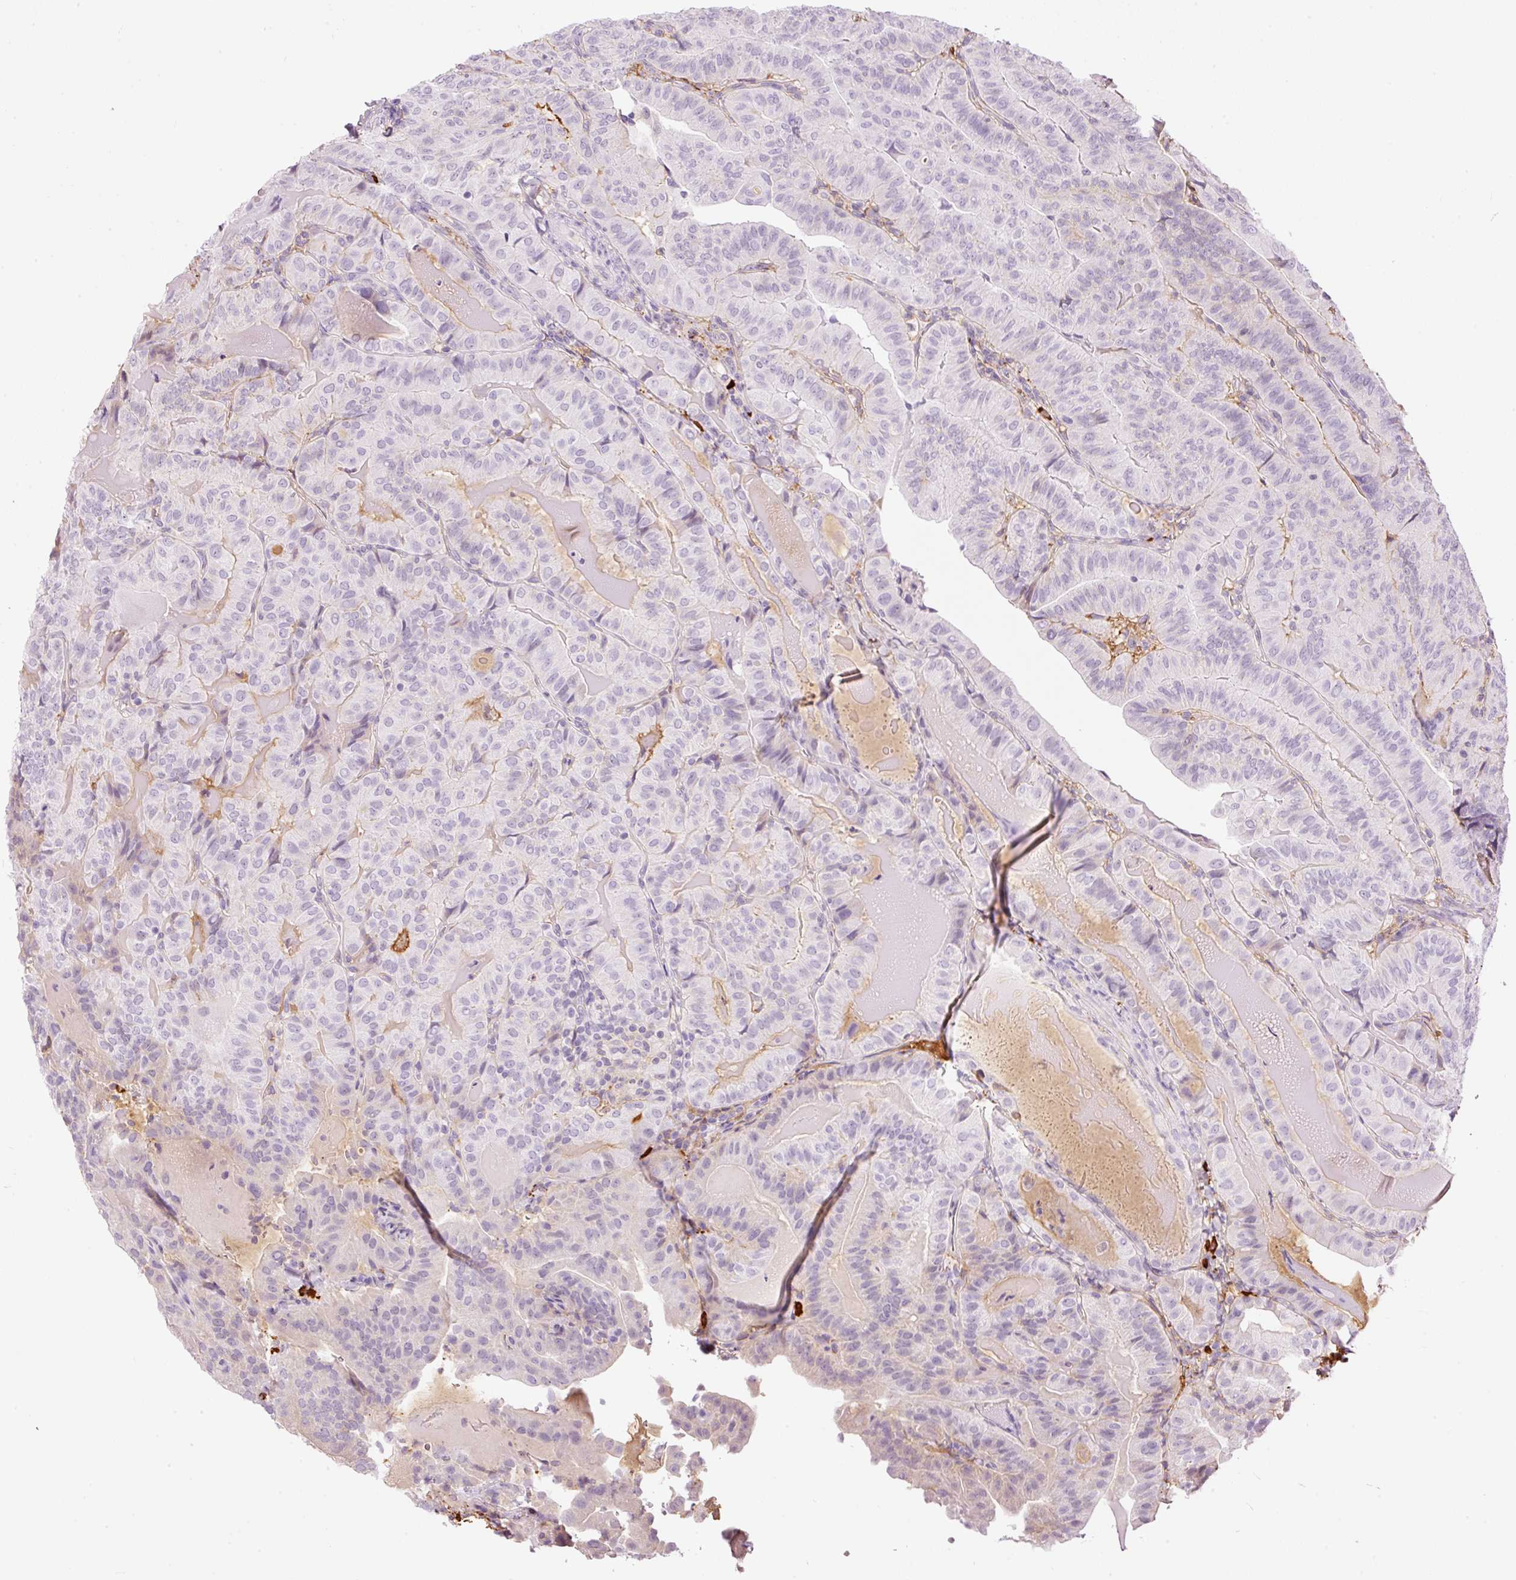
{"staining": {"intensity": "negative", "quantity": "none", "location": "none"}, "tissue": "thyroid cancer", "cell_type": "Tumor cells", "image_type": "cancer", "snomed": [{"axis": "morphology", "description": "Papillary adenocarcinoma, NOS"}, {"axis": "topography", "description": "Thyroid gland"}], "caption": "Thyroid cancer stained for a protein using IHC demonstrates no staining tumor cells.", "gene": "PRPF38B", "patient": {"sex": "female", "age": 68}}